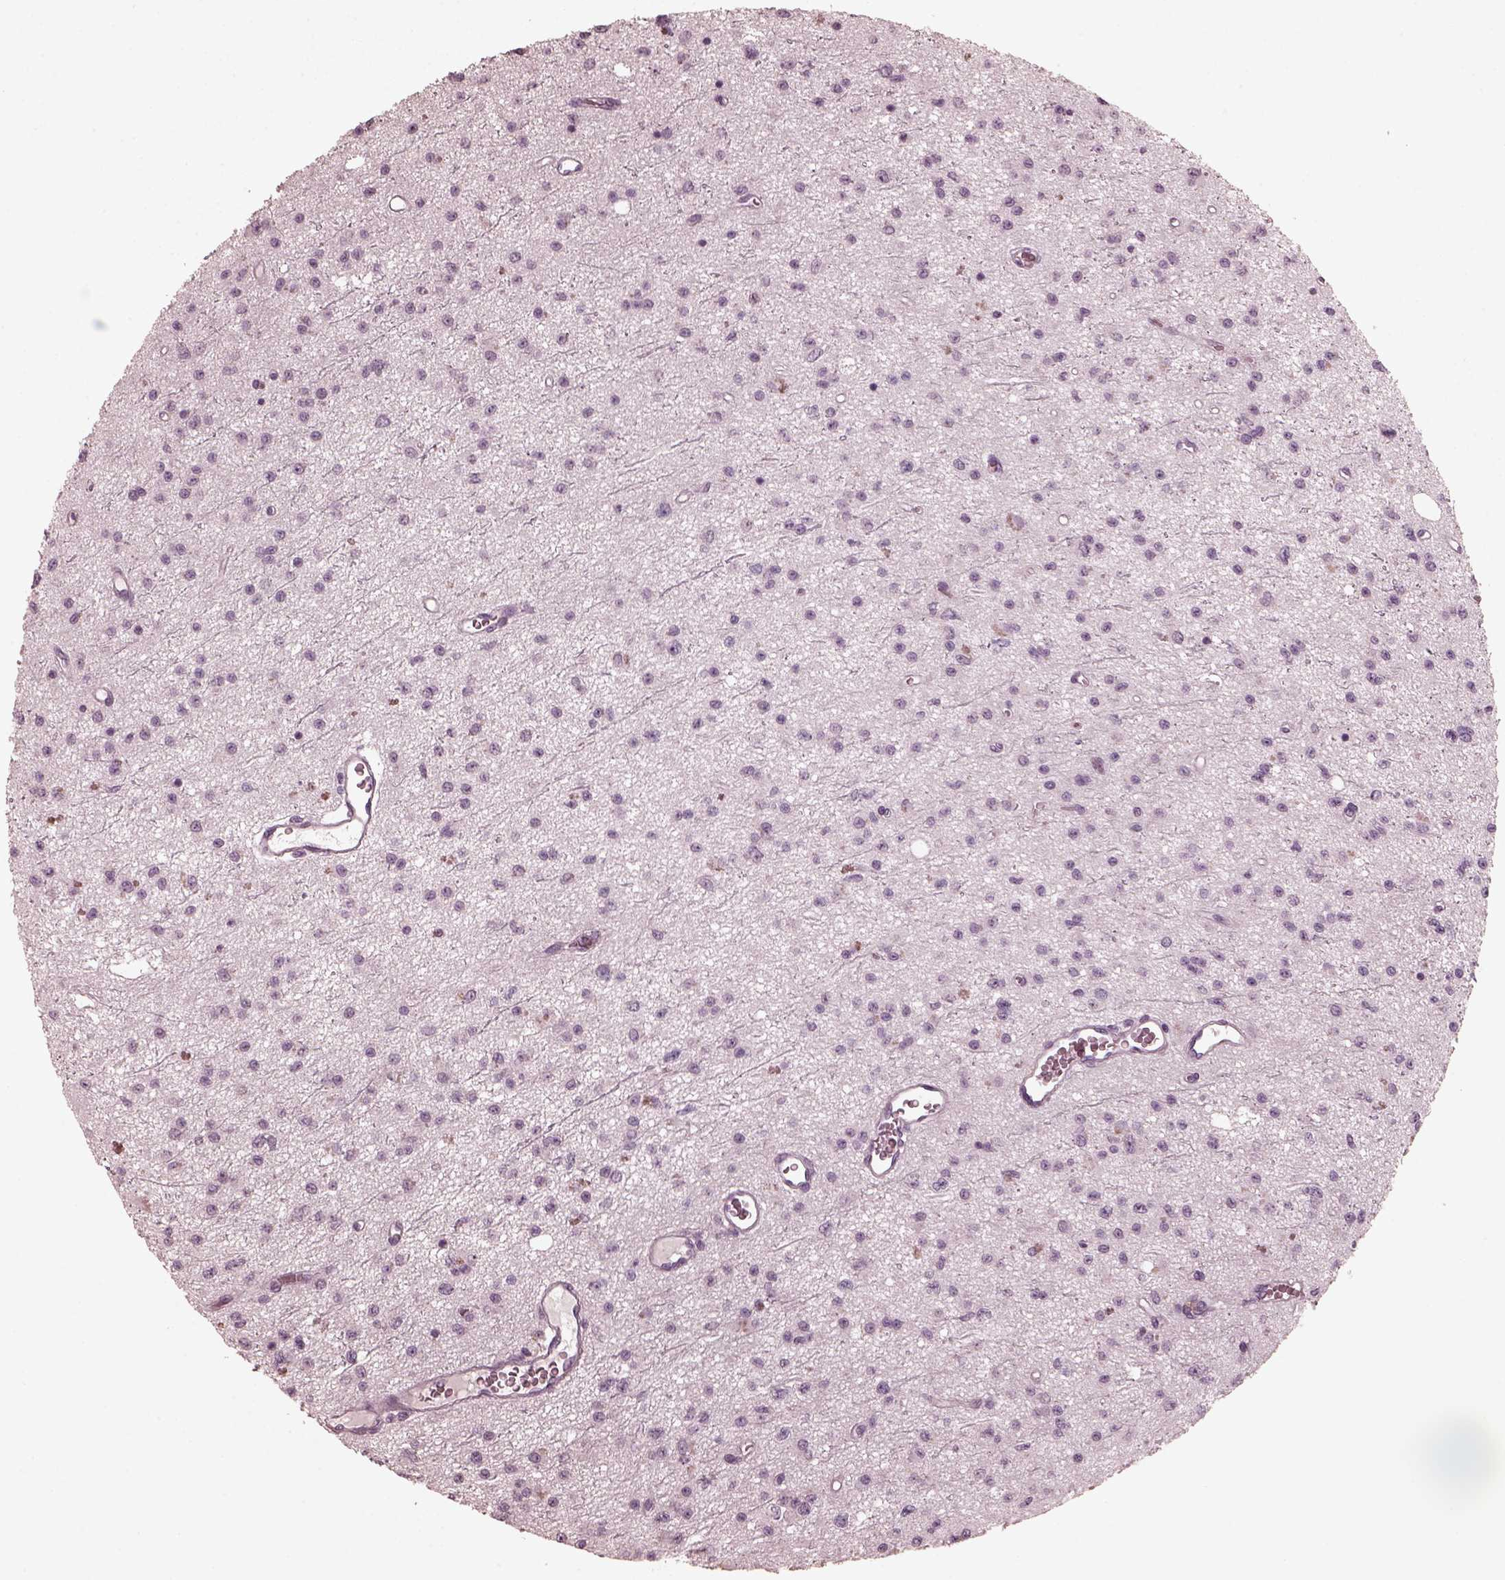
{"staining": {"intensity": "negative", "quantity": "none", "location": "none"}, "tissue": "glioma", "cell_type": "Tumor cells", "image_type": "cancer", "snomed": [{"axis": "morphology", "description": "Glioma, malignant, Low grade"}, {"axis": "topography", "description": "Brain"}], "caption": "High magnification brightfield microscopy of malignant glioma (low-grade) stained with DAB (brown) and counterstained with hematoxylin (blue): tumor cells show no significant expression.", "gene": "CGA", "patient": {"sex": "female", "age": 45}}